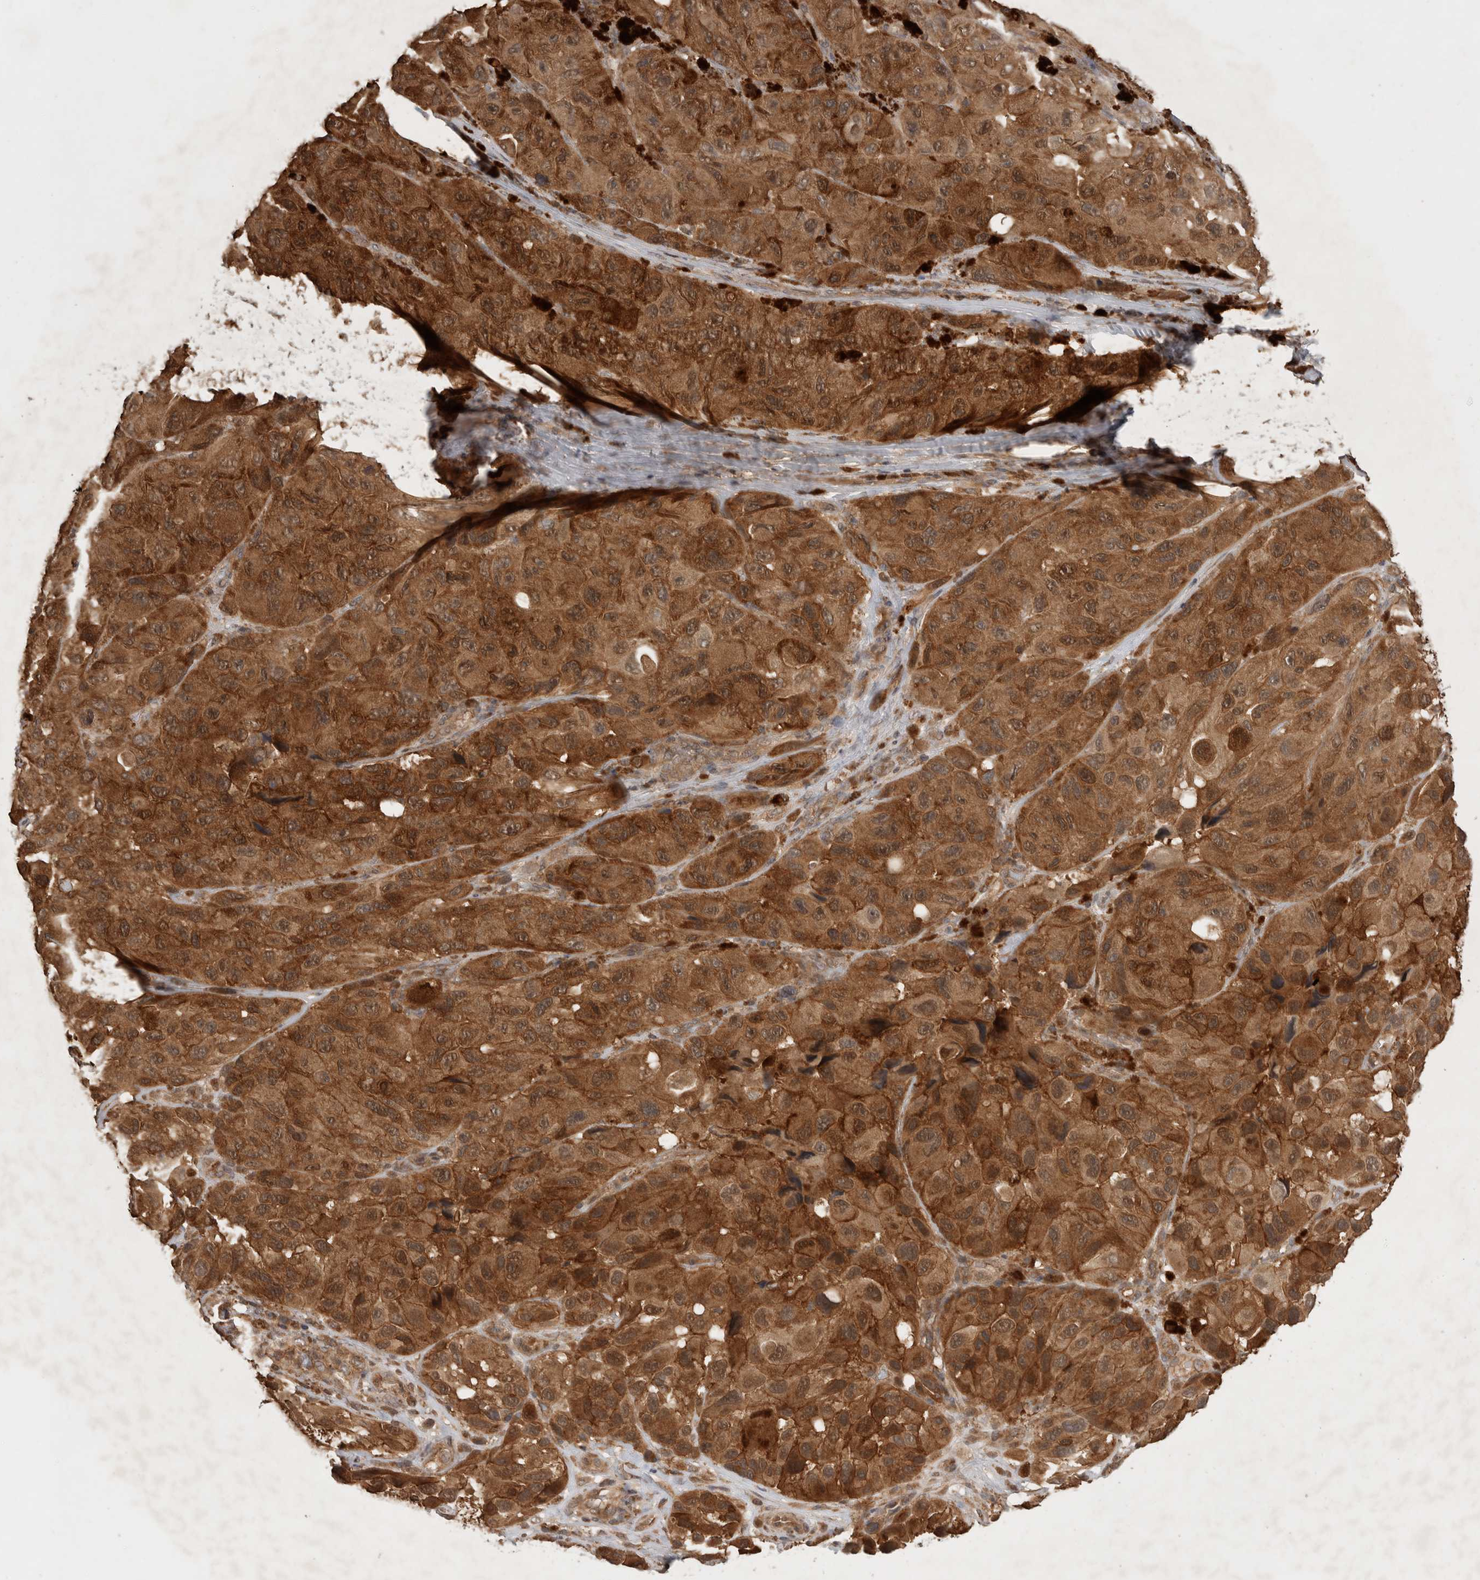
{"staining": {"intensity": "moderate", "quantity": ">75%", "location": "cytoplasmic/membranous"}, "tissue": "melanoma", "cell_type": "Tumor cells", "image_type": "cancer", "snomed": [{"axis": "morphology", "description": "Malignant melanoma, NOS"}, {"axis": "topography", "description": "Skin"}], "caption": "IHC micrograph of neoplastic tissue: human malignant melanoma stained using IHC demonstrates medium levels of moderate protein expression localized specifically in the cytoplasmic/membranous of tumor cells, appearing as a cytoplasmic/membranous brown color.", "gene": "OTUD7B", "patient": {"sex": "female", "age": 73}}